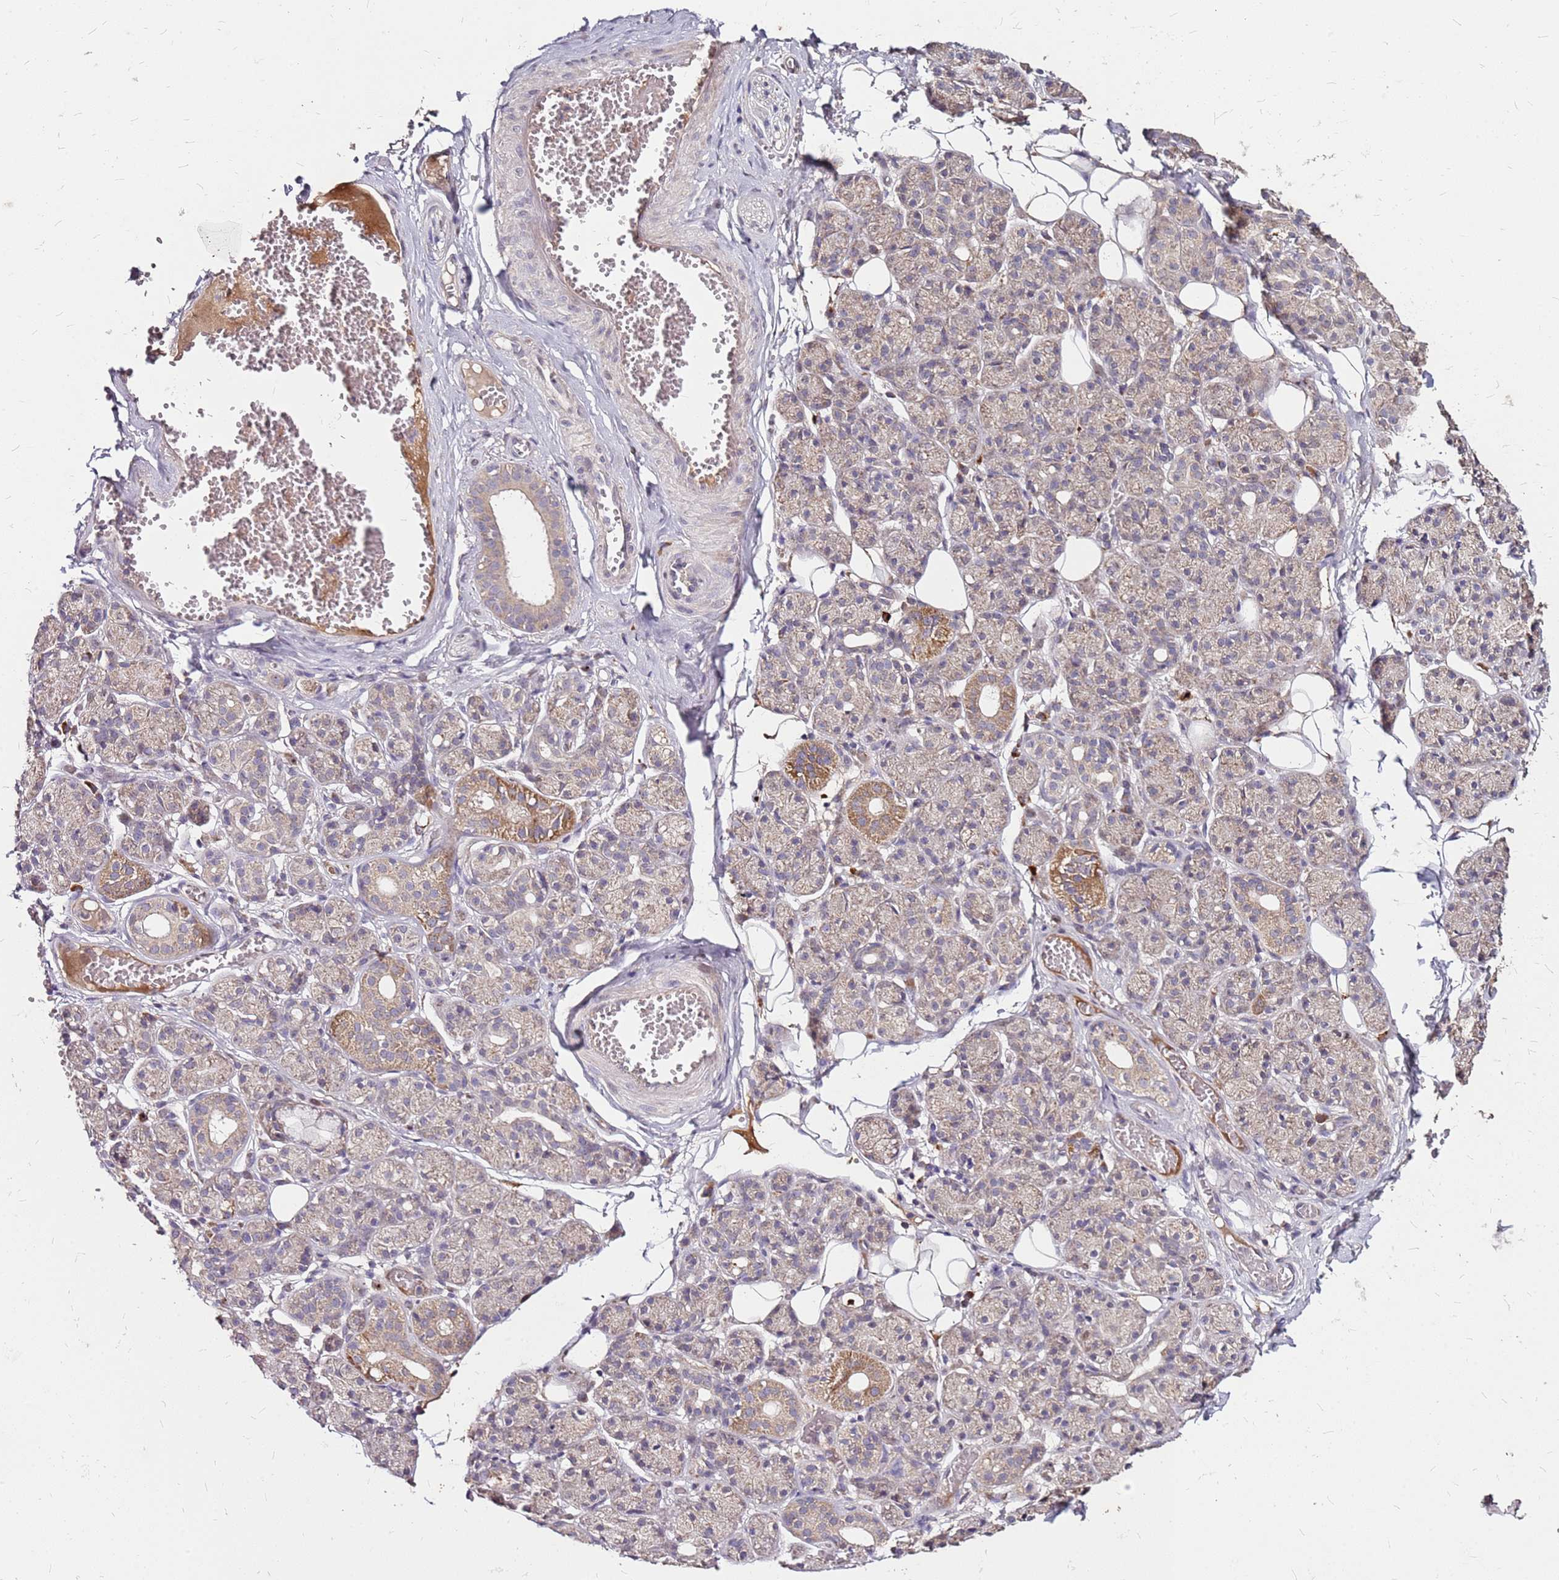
{"staining": {"intensity": "moderate", "quantity": "<25%", "location": "cytoplasmic/membranous"}, "tissue": "salivary gland", "cell_type": "Glandular cells", "image_type": "normal", "snomed": [{"axis": "morphology", "description": "Normal tissue, NOS"}, {"axis": "topography", "description": "Salivary gland"}], "caption": "Immunohistochemical staining of unremarkable salivary gland demonstrates moderate cytoplasmic/membranous protein staining in approximately <25% of glandular cells.", "gene": "DCDC2C", "patient": {"sex": "male", "age": 63}}